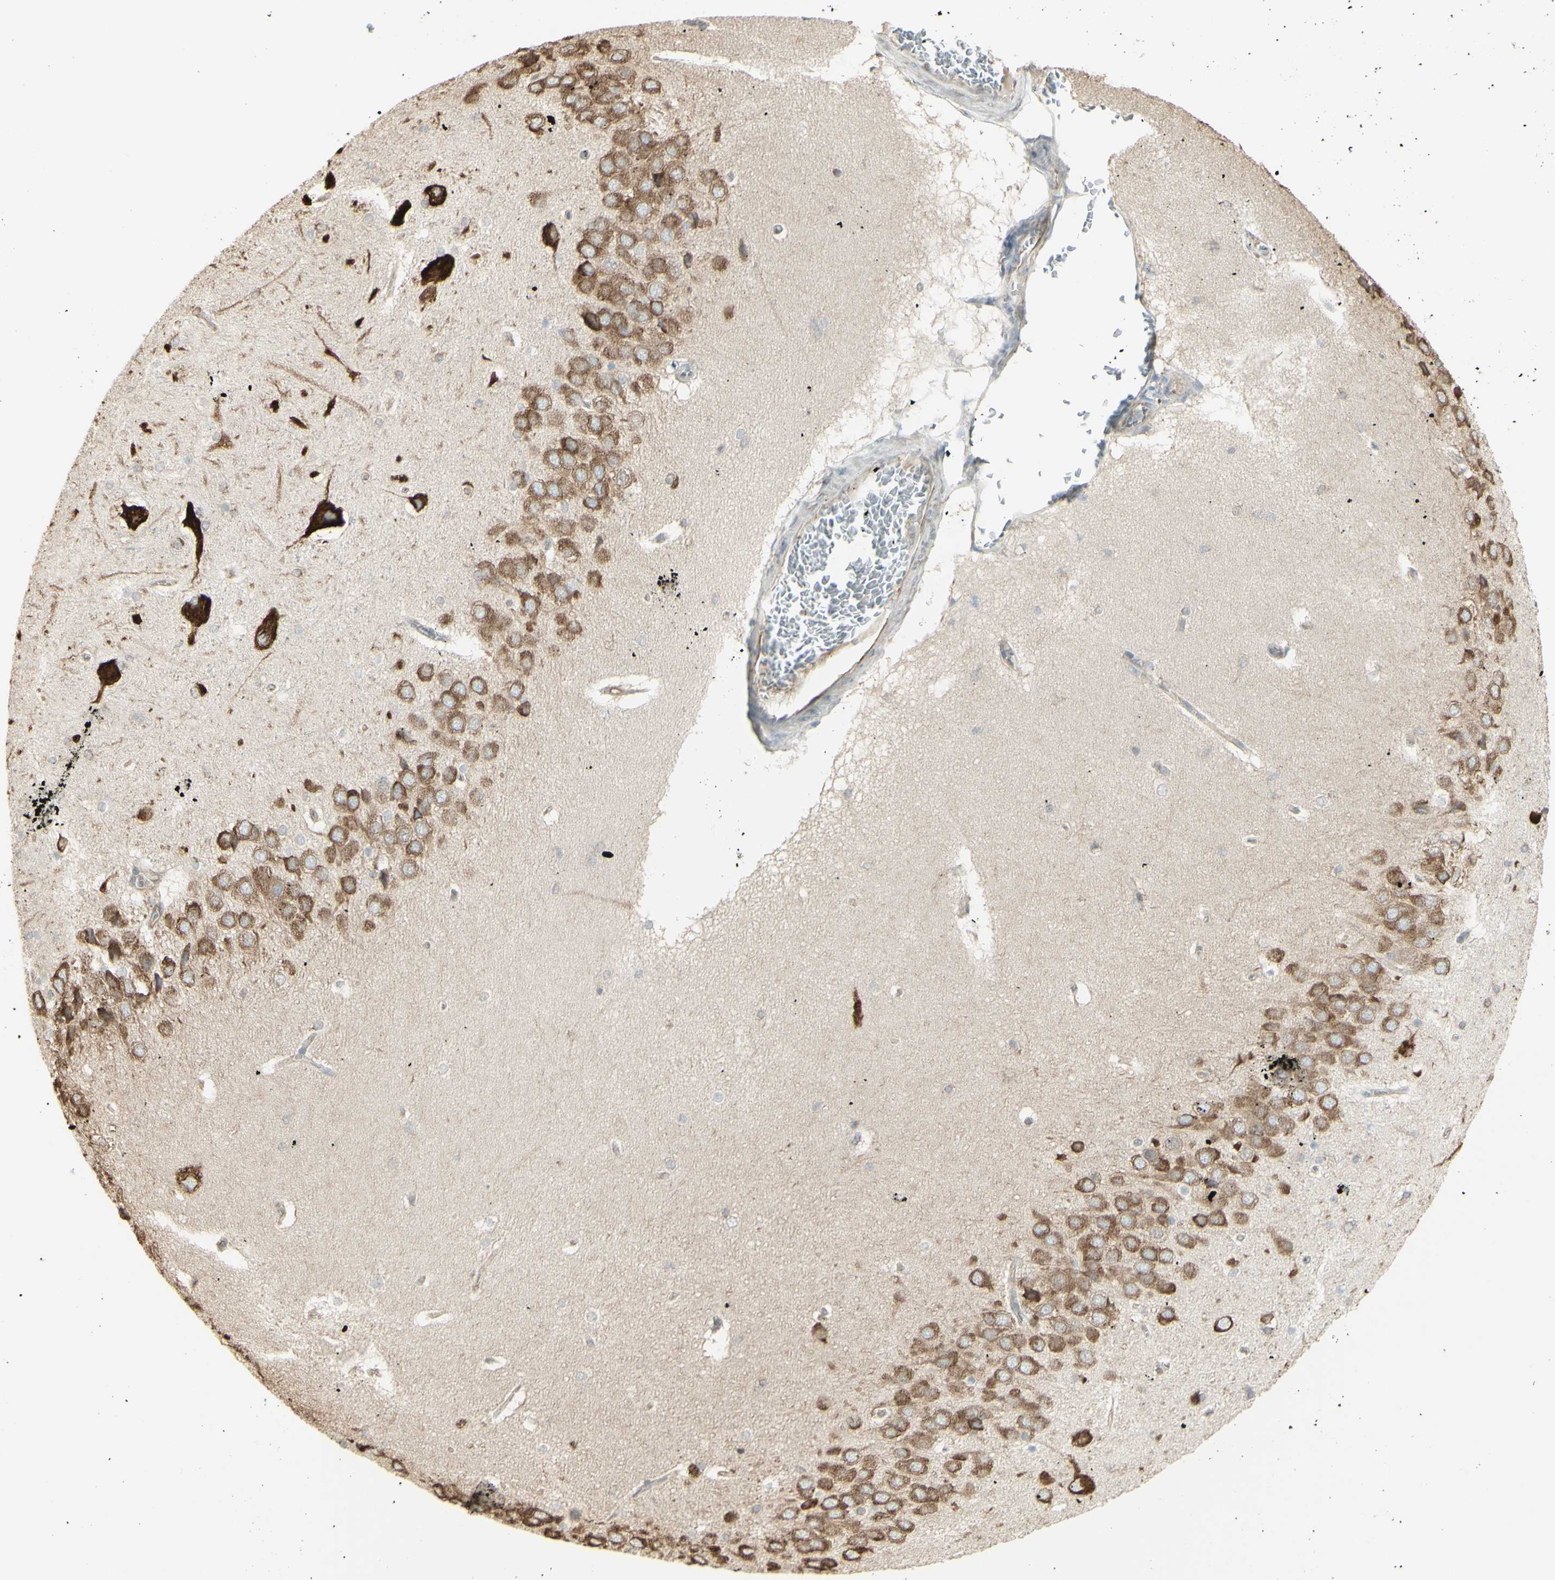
{"staining": {"intensity": "moderate", "quantity": "25%-75%", "location": "cytoplasmic/membranous"}, "tissue": "hippocampus", "cell_type": "Glial cells", "image_type": "normal", "snomed": [{"axis": "morphology", "description": "Normal tissue, NOS"}, {"axis": "topography", "description": "Hippocampus"}], "caption": "Immunohistochemistry (IHC) (DAB) staining of benign human hippocampus displays moderate cytoplasmic/membranous protein positivity in about 25%-75% of glial cells. The protein of interest is stained brown, and the nuclei are stained in blue (DAB IHC with brightfield microscopy, high magnification).", "gene": "EEF1B2", "patient": {"sex": "female", "age": 19}}